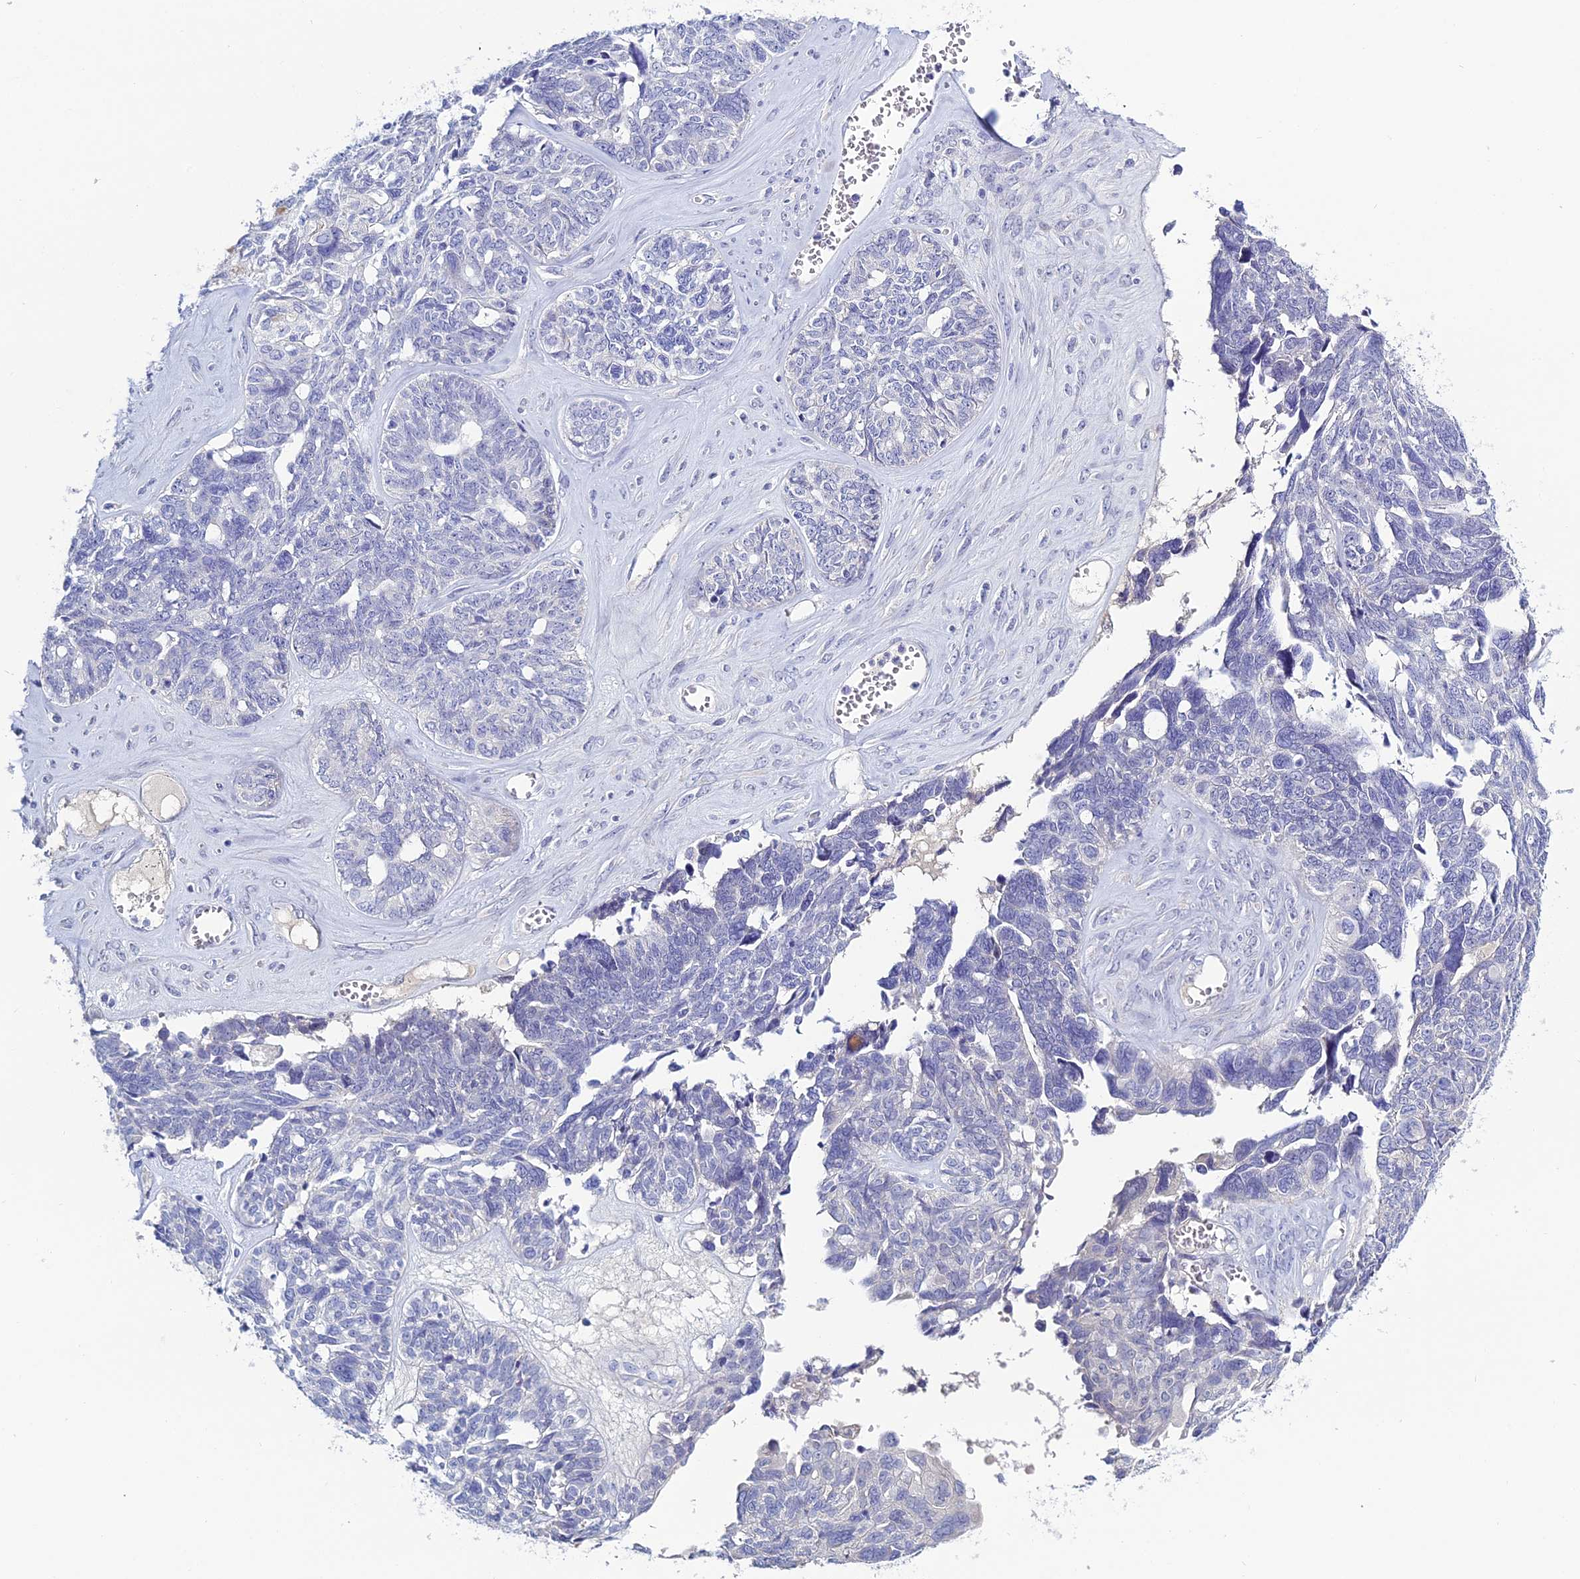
{"staining": {"intensity": "negative", "quantity": "none", "location": "none"}, "tissue": "ovarian cancer", "cell_type": "Tumor cells", "image_type": "cancer", "snomed": [{"axis": "morphology", "description": "Cystadenocarcinoma, serous, NOS"}, {"axis": "topography", "description": "Ovary"}], "caption": "This is an immunohistochemistry micrograph of ovarian cancer (serous cystadenocarcinoma). There is no positivity in tumor cells.", "gene": "MUC13", "patient": {"sex": "female", "age": 79}}